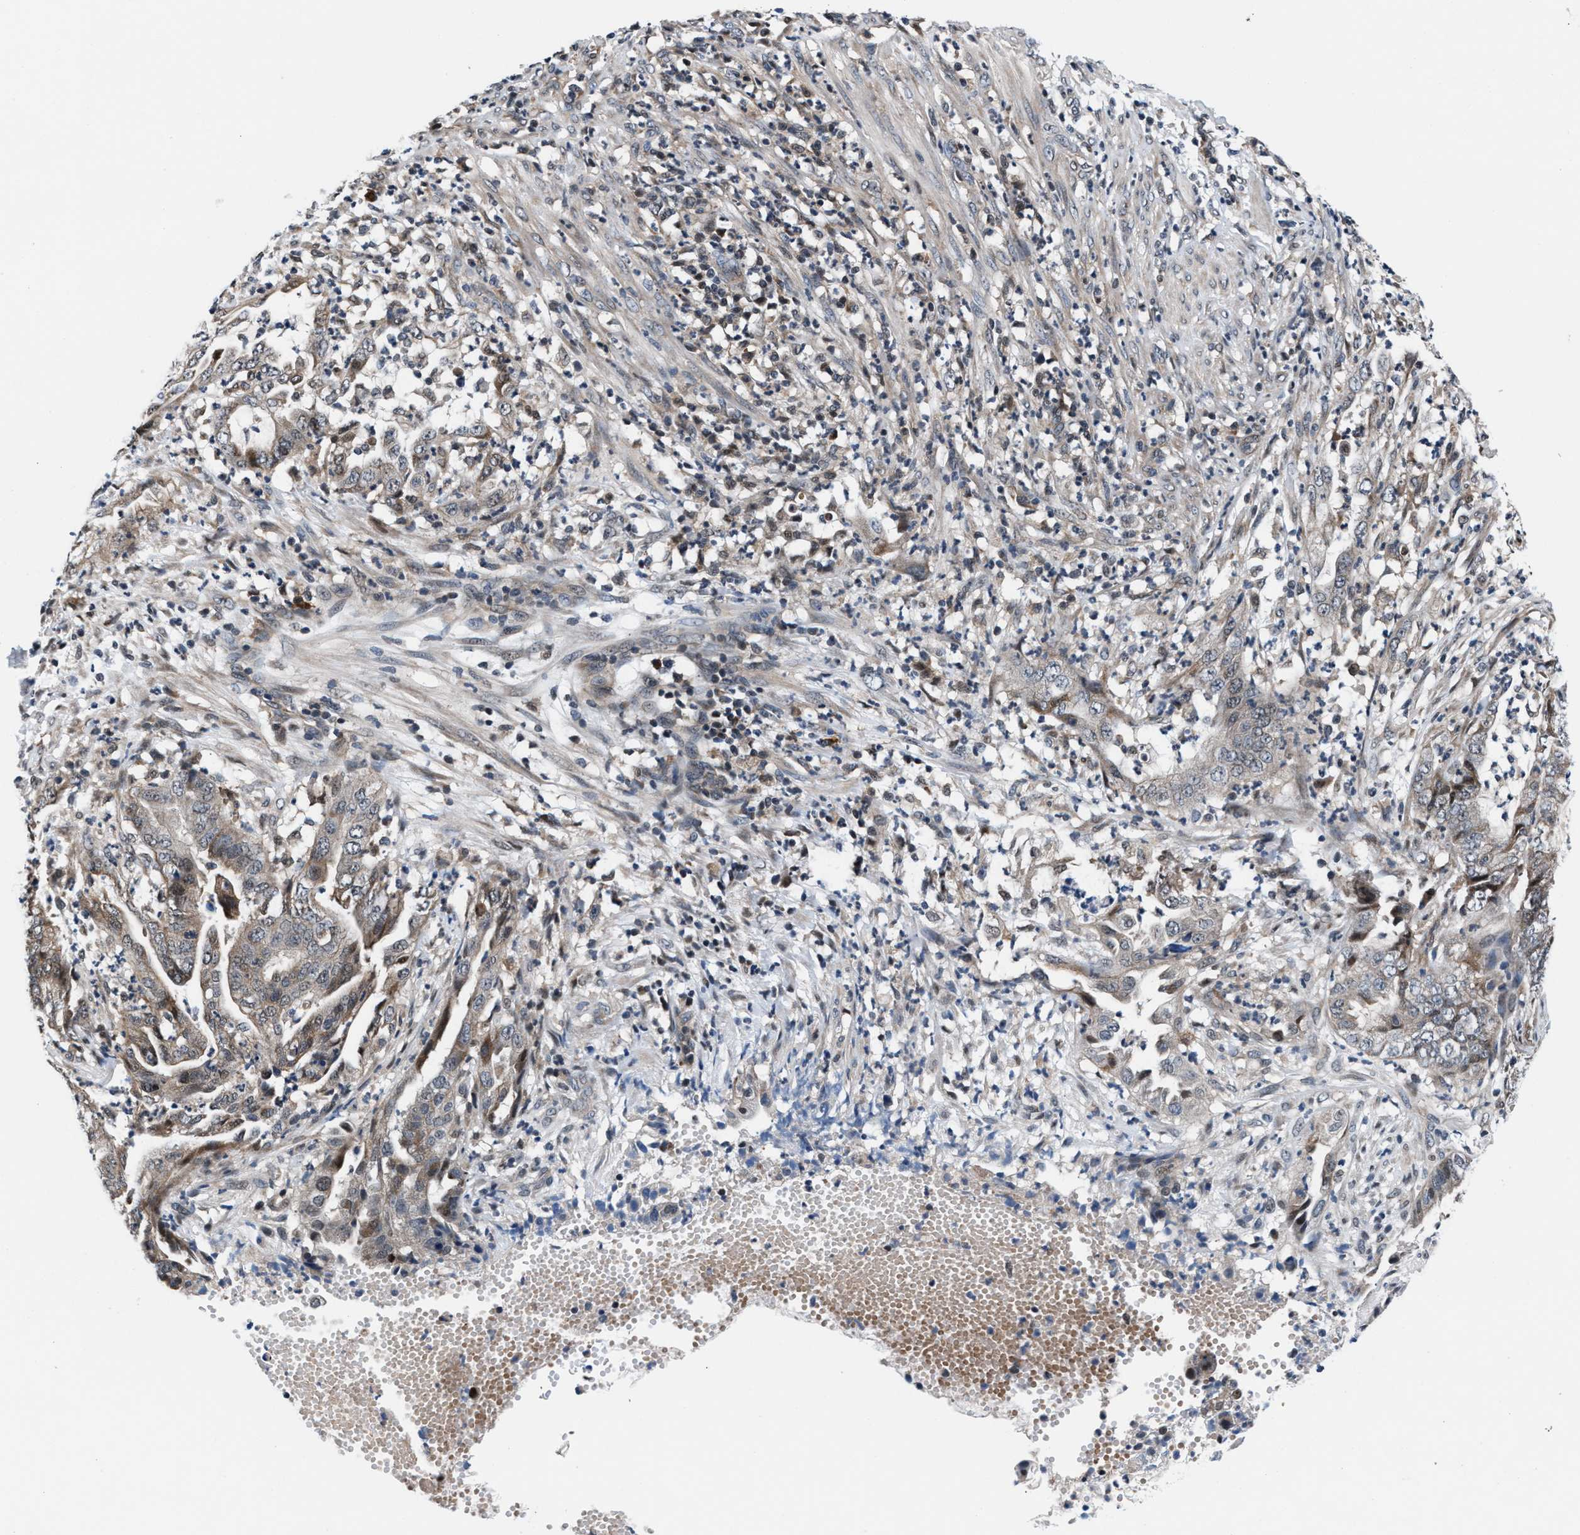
{"staining": {"intensity": "weak", "quantity": "<25%", "location": "cytoplasmic/membranous"}, "tissue": "endometrial cancer", "cell_type": "Tumor cells", "image_type": "cancer", "snomed": [{"axis": "morphology", "description": "Adenocarcinoma, NOS"}, {"axis": "topography", "description": "Endometrium"}], "caption": "Image shows no protein positivity in tumor cells of endometrial cancer tissue.", "gene": "PRPSAP2", "patient": {"sex": "female", "age": 51}}